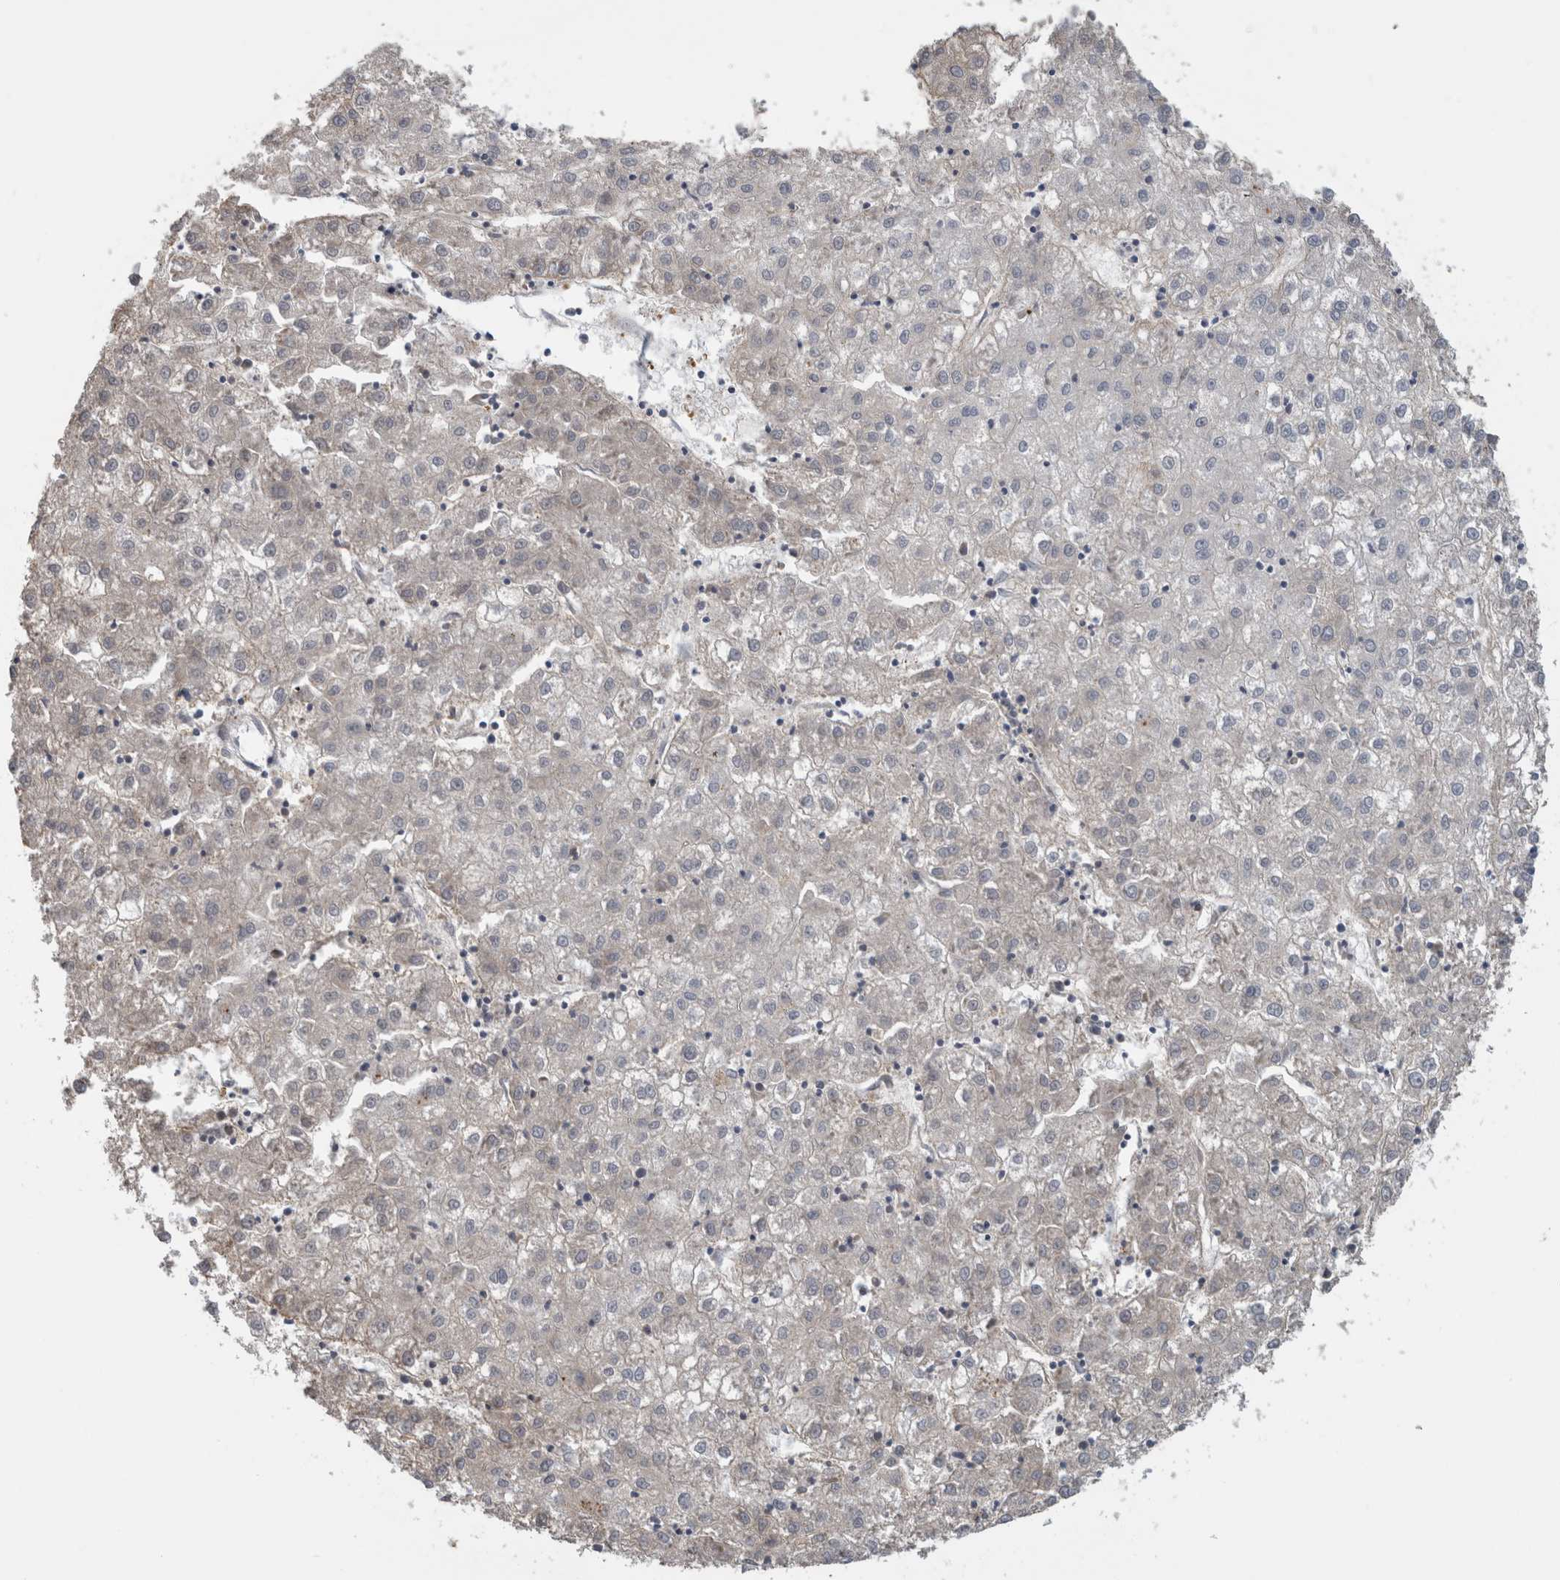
{"staining": {"intensity": "negative", "quantity": "none", "location": "none"}, "tissue": "liver cancer", "cell_type": "Tumor cells", "image_type": "cancer", "snomed": [{"axis": "morphology", "description": "Carcinoma, Hepatocellular, NOS"}, {"axis": "topography", "description": "Liver"}], "caption": "Tumor cells show no significant expression in hepatocellular carcinoma (liver).", "gene": "USH1G", "patient": {"sex": "male", "age": 72}}